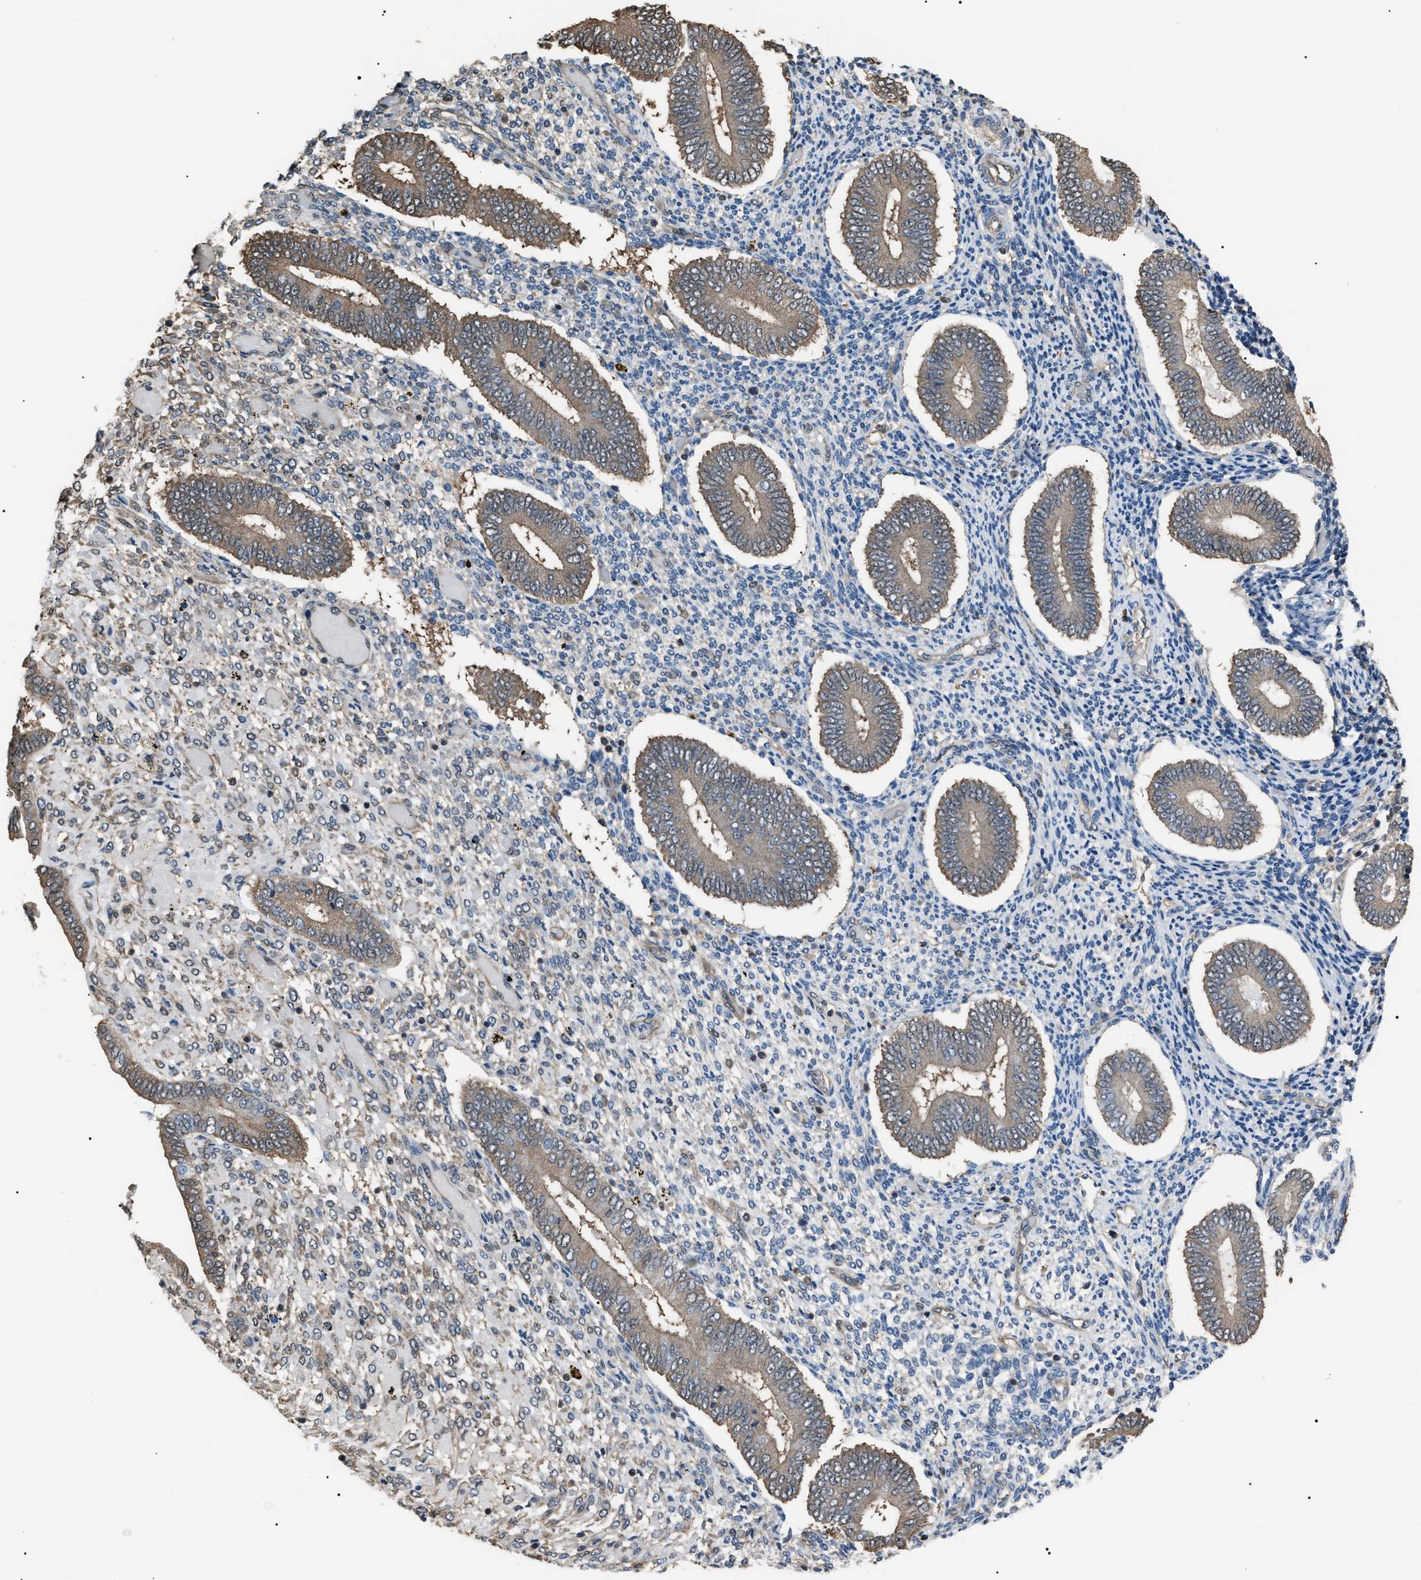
{"staining": {"intensity": "weak", "quantity": "<25%", "location": "cytoplasmic/membranous"}, "tissue": "endometrium", "cell_type": "Cells in endometrial stroma", "image_type": "normal", "snomed": [{"axis": "morphology", "description": "Normal tissue, NOS"}, {"axis": "topography", "description": "Endometrium"}], "caption": "Photomicrograph shows no significant protein positivity in cells in endometrial stroma of benign endometrium. (Brightfield microscopy of DAB immunohistochemistry (IHC) at high magnification).", "gene": "PDCD5", "patient": {"sex": "female", "age": 42}}